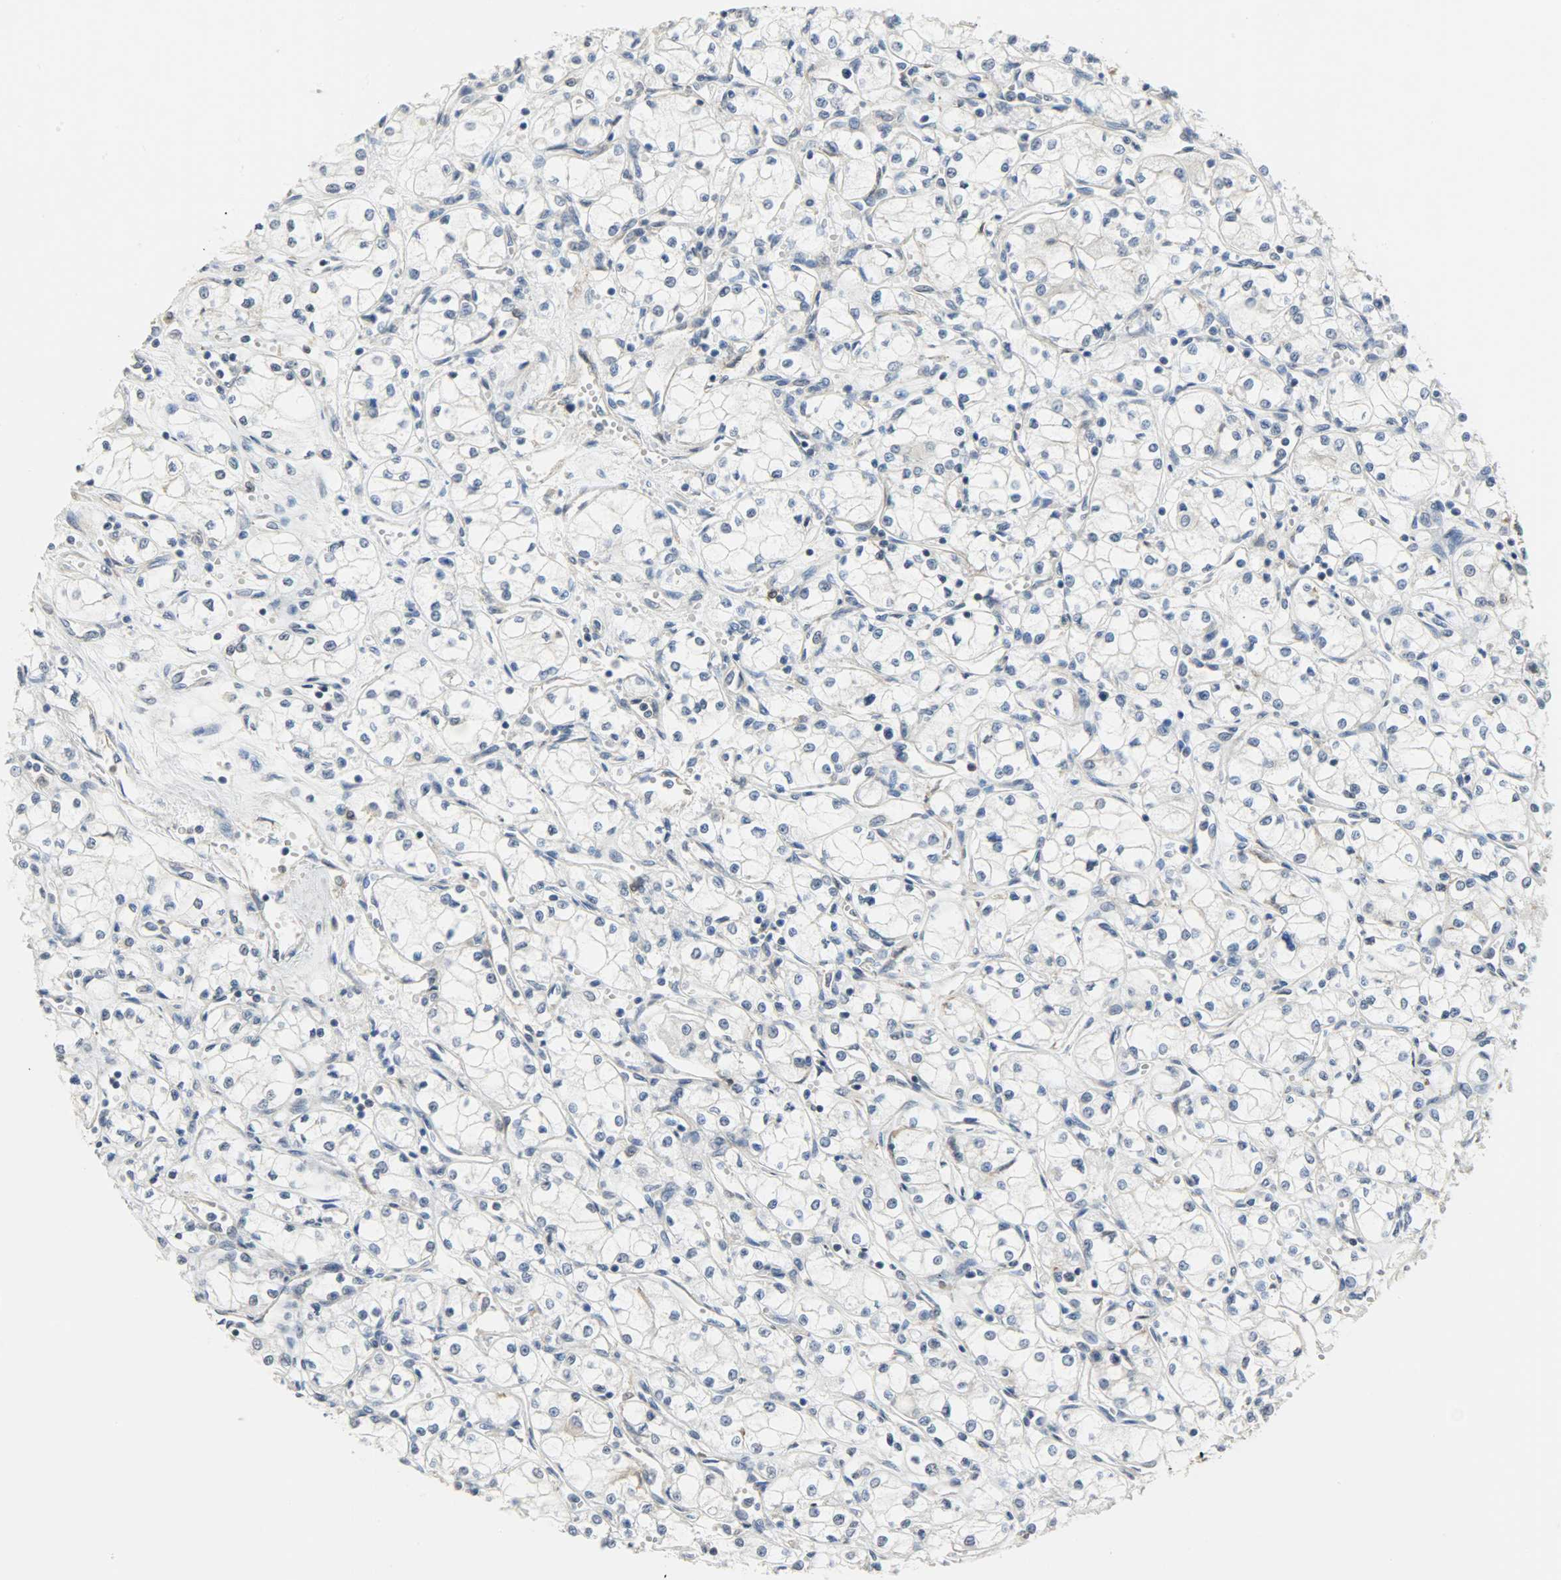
{"staining": {"intensity": "negative", "quantity": "none", "location": "none"}, "tissue": "renal cancer", "cell_type": "Tumor cells", "image_type": "cancer", "snomed": [{"axis": "morphology", "description": "Normal tissue, NOS"}, {"axis": "morphology", "description": "Adenocarcinoma, NOS"}, {"axis": "topography", "description": "Kidney"}], "caption": "This is a photomicrograph of immunohistochemistry staining of renal cancer, which shows no staining in tumor cells.", "gene": "TRIM21", "patient": {"sex": "male", "age": 59}}